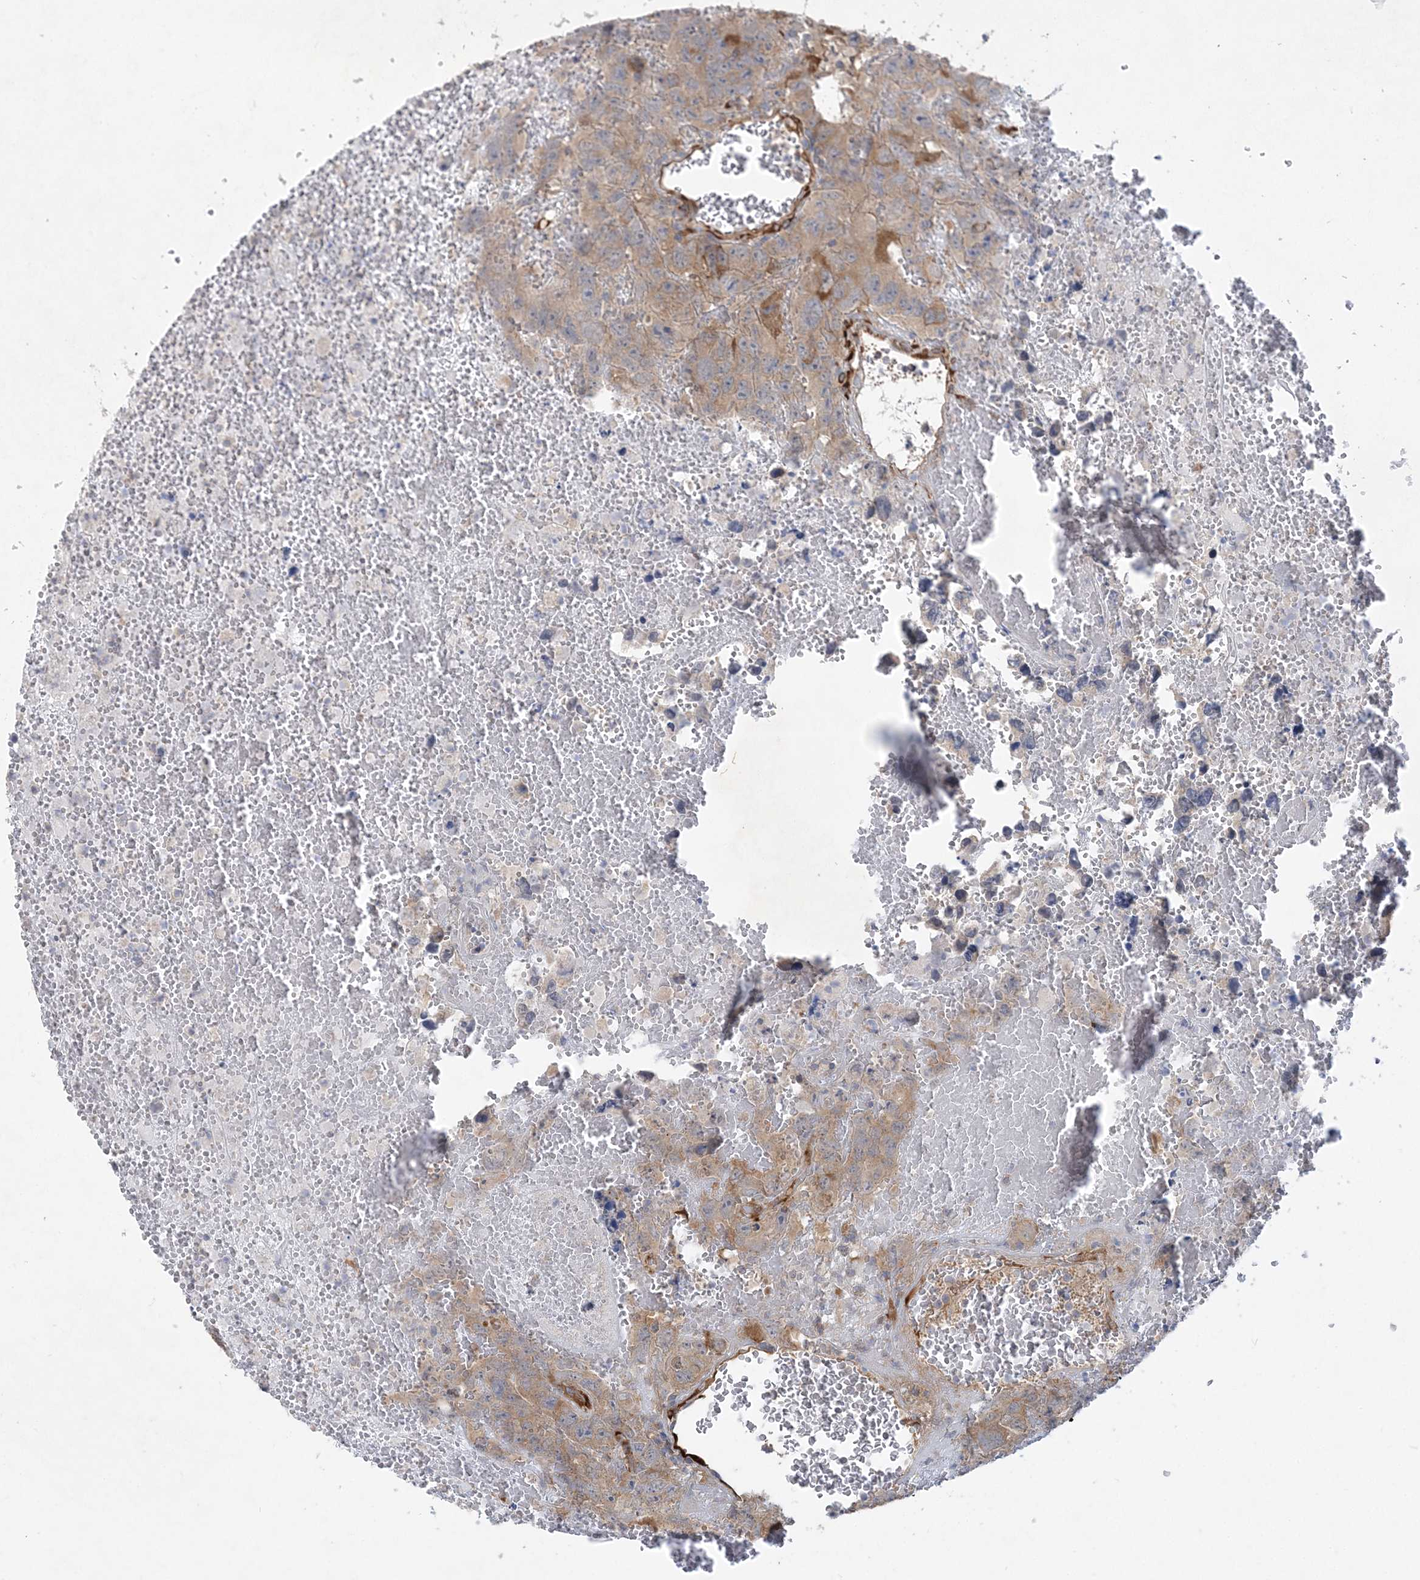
{"staining": {"intensity": "weak", "quantity": "25%-75%", "location": "cytoplasmic/membranous"}, "tissue": "testis cancer", "cell_type": "Tumor cells", "image_type": "cancer", "snomed": [{"axis": "morphology", "description": "Carcinoma, Embryonal, NOS"}, {"axis": "topography", "description": "Testis"}], "caption": "A low amount of weak cytoplasmic/membranous positivity is identified in approximately 25%-75% of tumor cells in embryonal carcinoma (testis) tissue. (IHC, brightfield microscopy, high magnification).", "gene": "MAP4K5", "patient": {"sex": "male", "age": 45}}